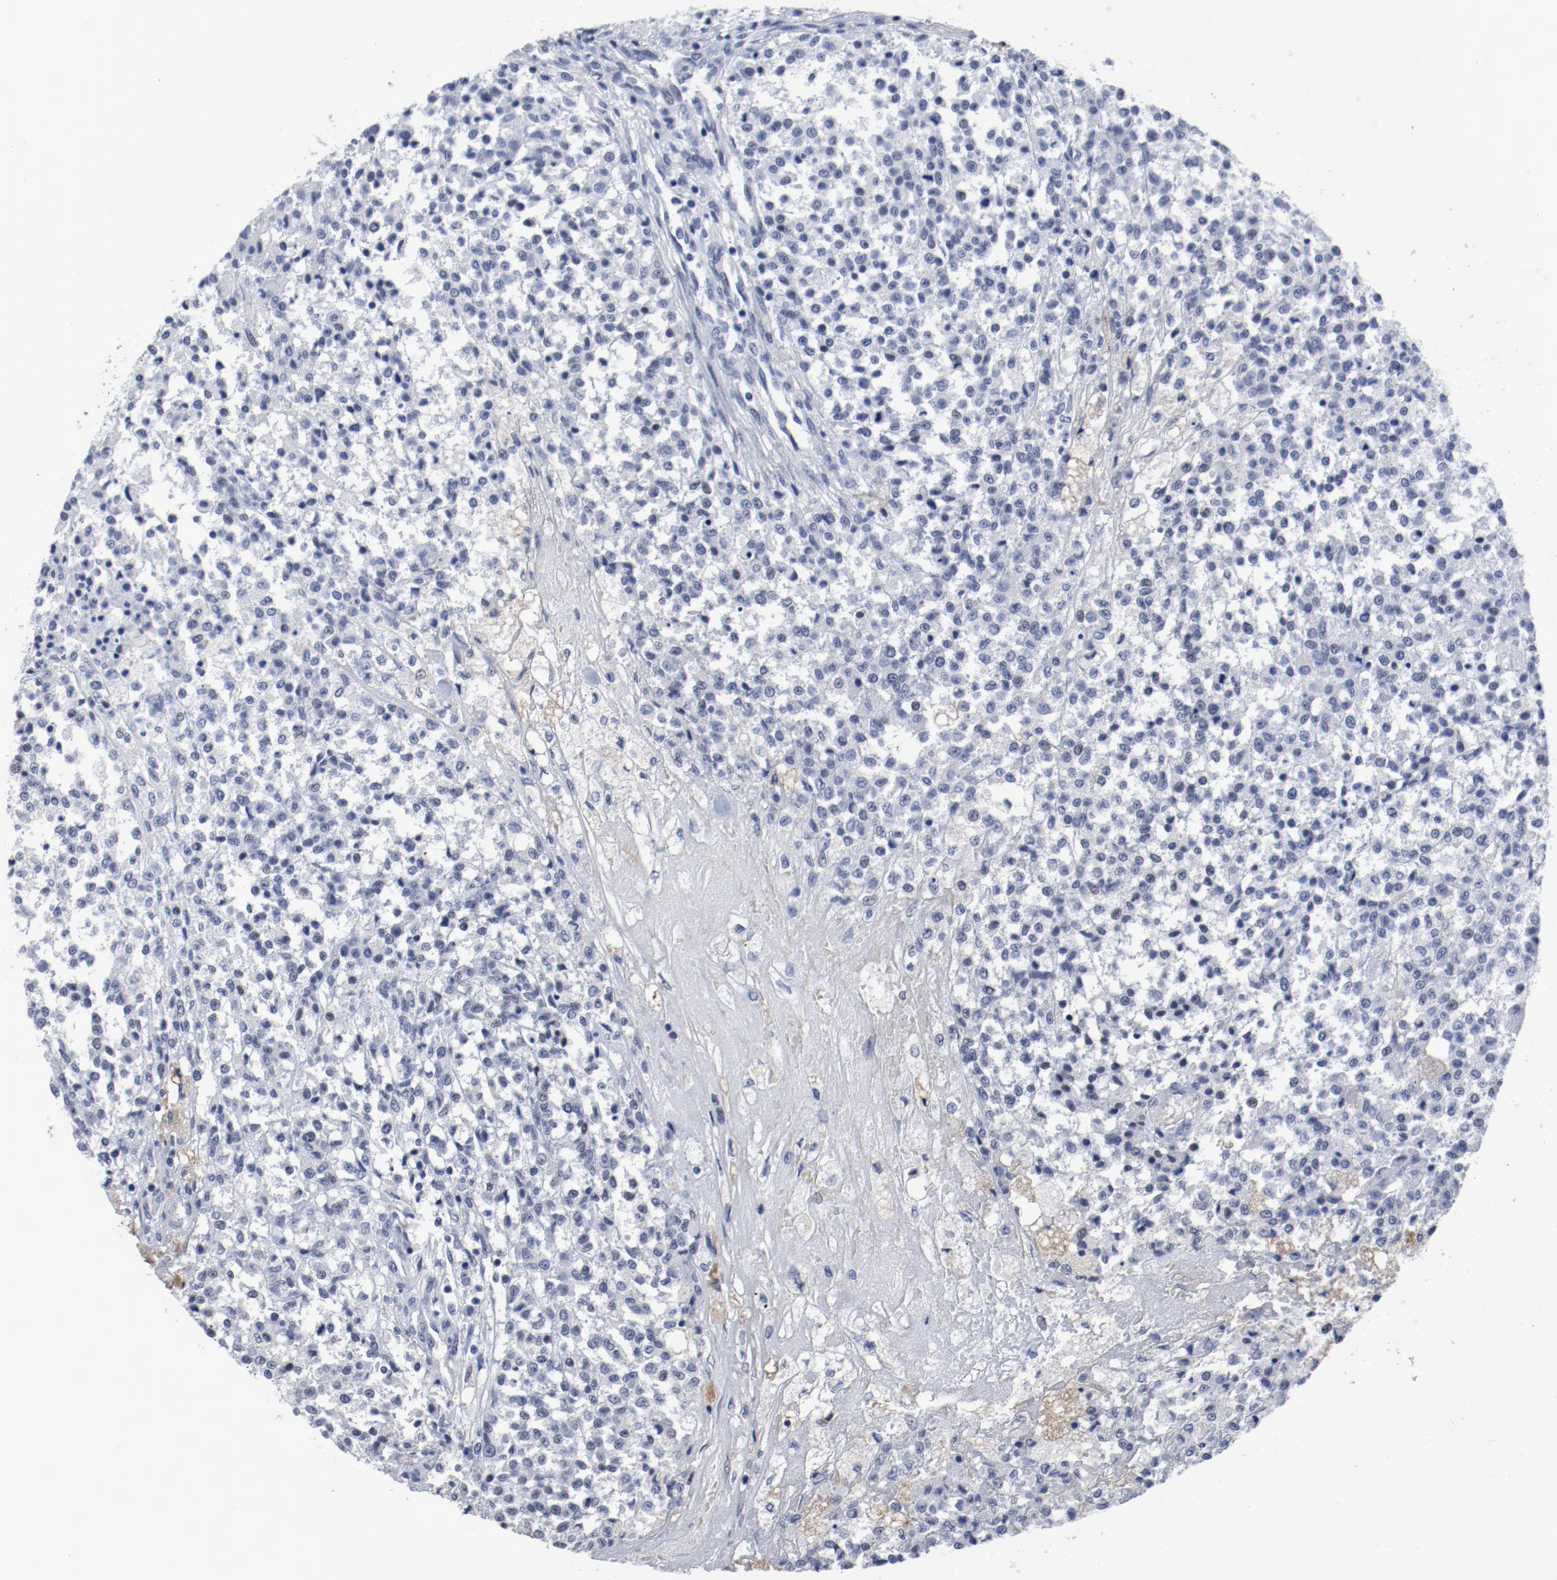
{"staining": {"intensity": "negative", "quantity": "none", "location": "none"}, "tissue": "testis cancer", "cell_type": "Tumor cells", "image_type": "cancer", "snomed": [{"axis": "morphology", "description": "Seminoma, NOS"}, {"axis": "topography", "description": "Testis"}], "caption": "IHC histopathology image of human testis cancer stained for a protein (brown), which demonstrates no positivity in tumor cells.", "gene": "ANKLE2", "patient": {"sex": "male", "age": 59}}